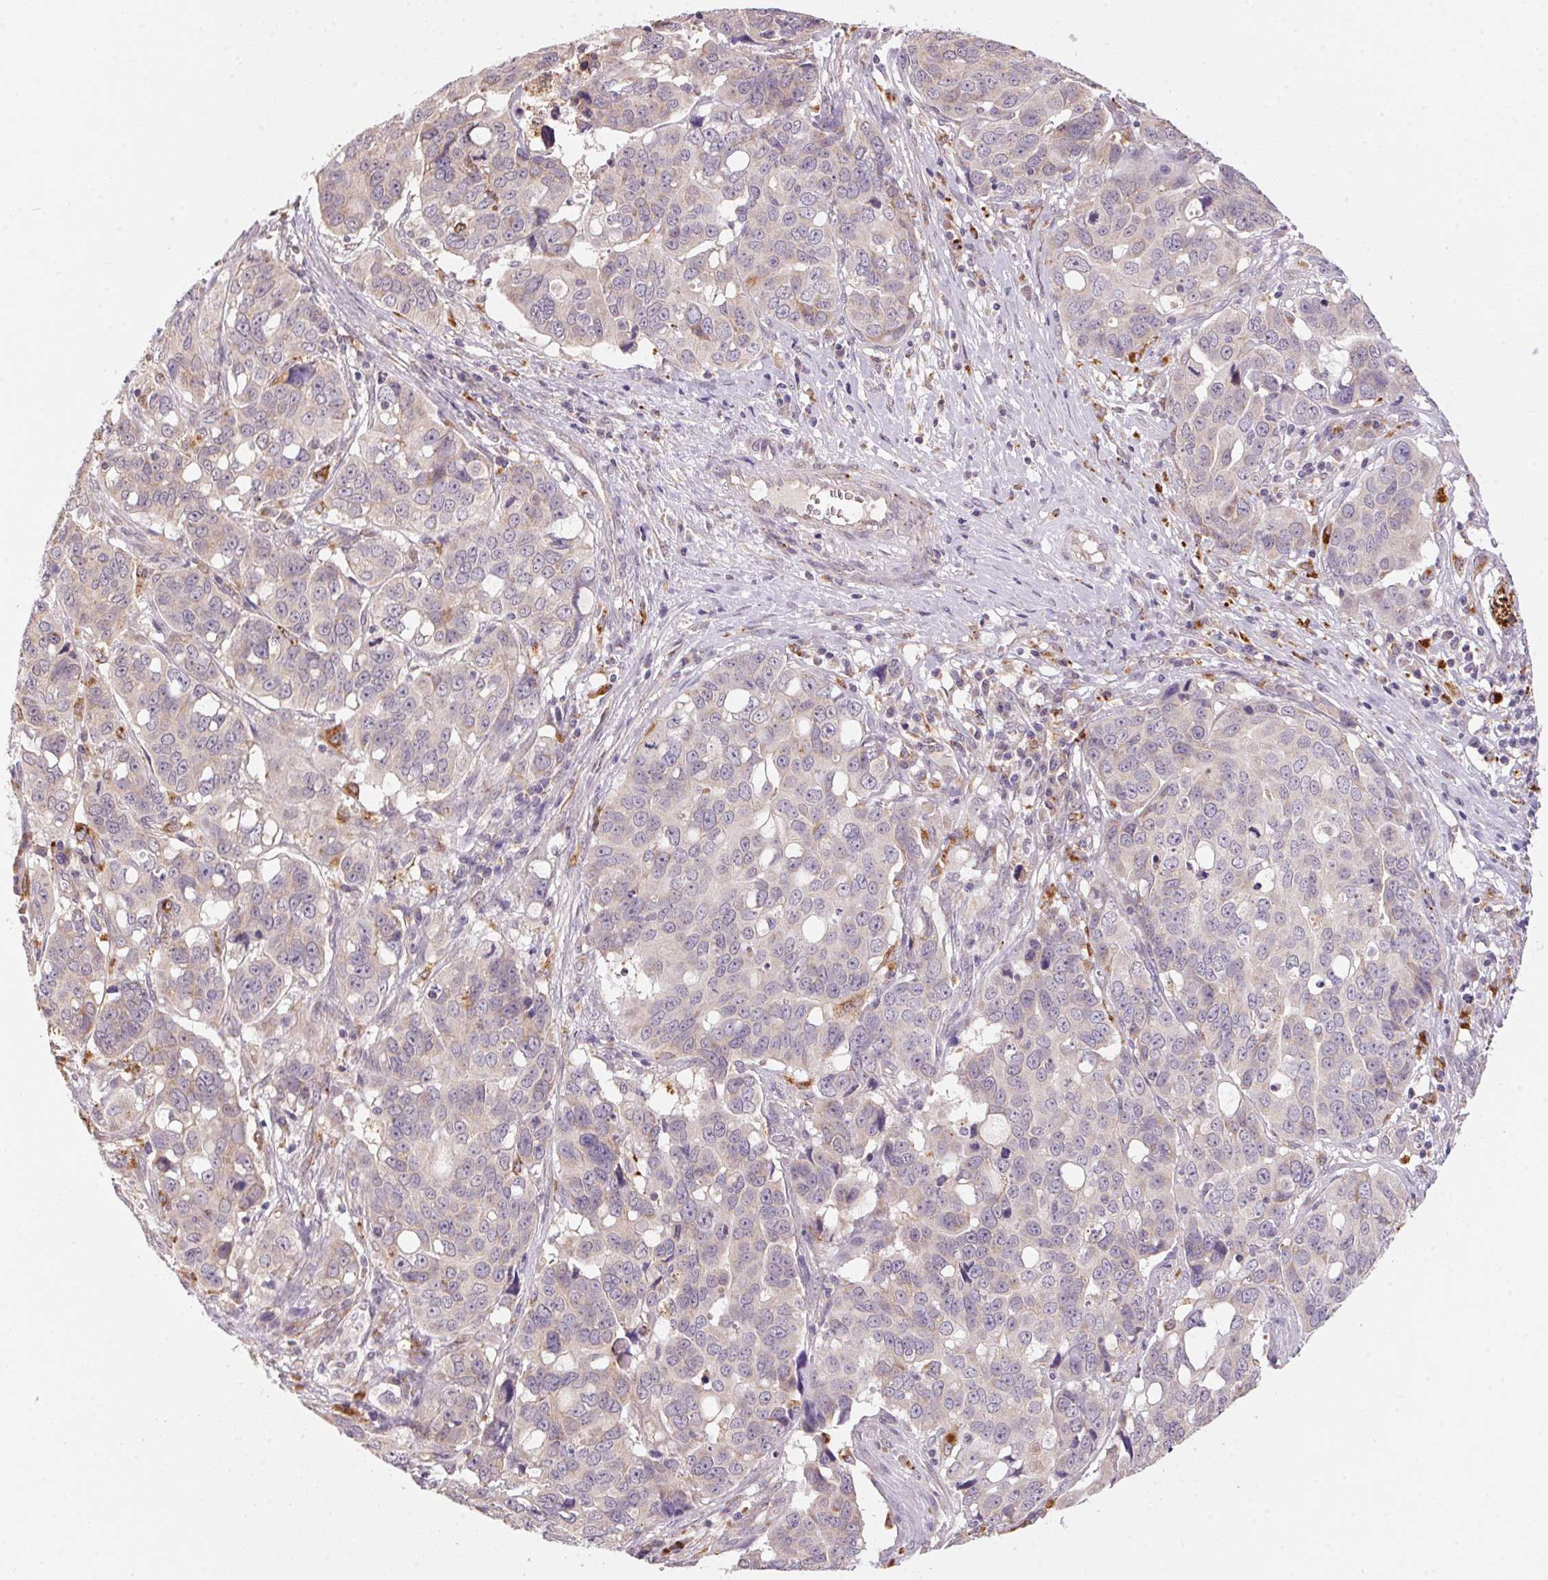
{"staining": {"intensity": "negative", "quantity": "none", "location": "none"}, "tissue": "ovarian cancer", "cell_type": "Tumor cells", "image_type": "cancer", "snomed": [{"axis": "morphology", "description": "Carcinoma, endometroid"}, {"axis": "topography", "description": "Ovary"}], "caption": "The image exhibits no staining of tumor cells in ovarian cancer.", "gene": "ADH5", "patient": {"sex": "female", "age": 78}}